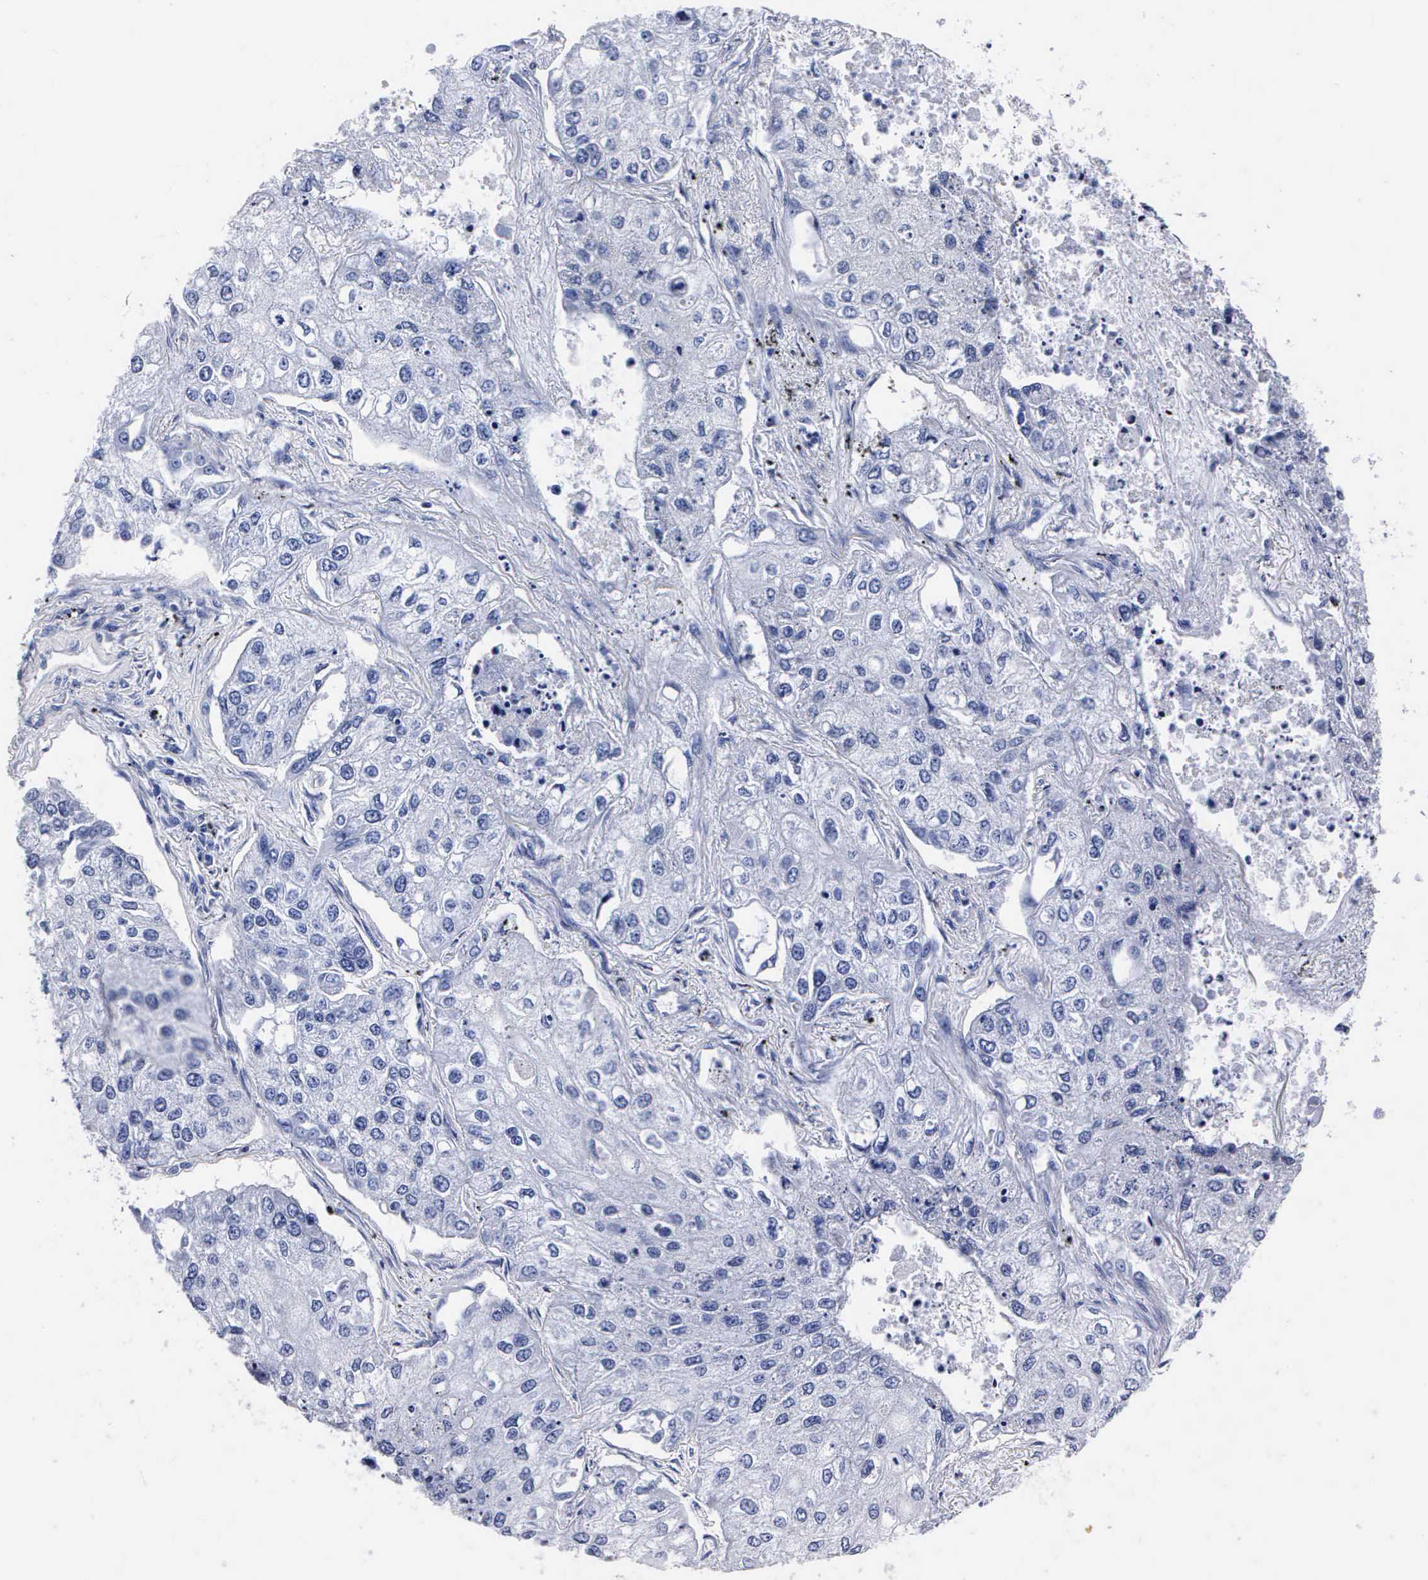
{"staining": {"intensity": "negative", "quantity": "none", "location": "none"}, "tissue": "lung cancer", "cell_type": "Tumor cells", "image_type": "cancer", "snomed": [{"axis": "morphology", "description": "Squamous cell carcinoma, NOS"}, {"axis": "topography", "description": "Lung"}], "caption": "Tumor cells are negative for protein expression in human squamous cell carcinoma (lung). (DAB IHC visualized using brightfield microscopy, high magnification).", "gene": "ENO2", "patient": {"sex": "male", "age": 75}}